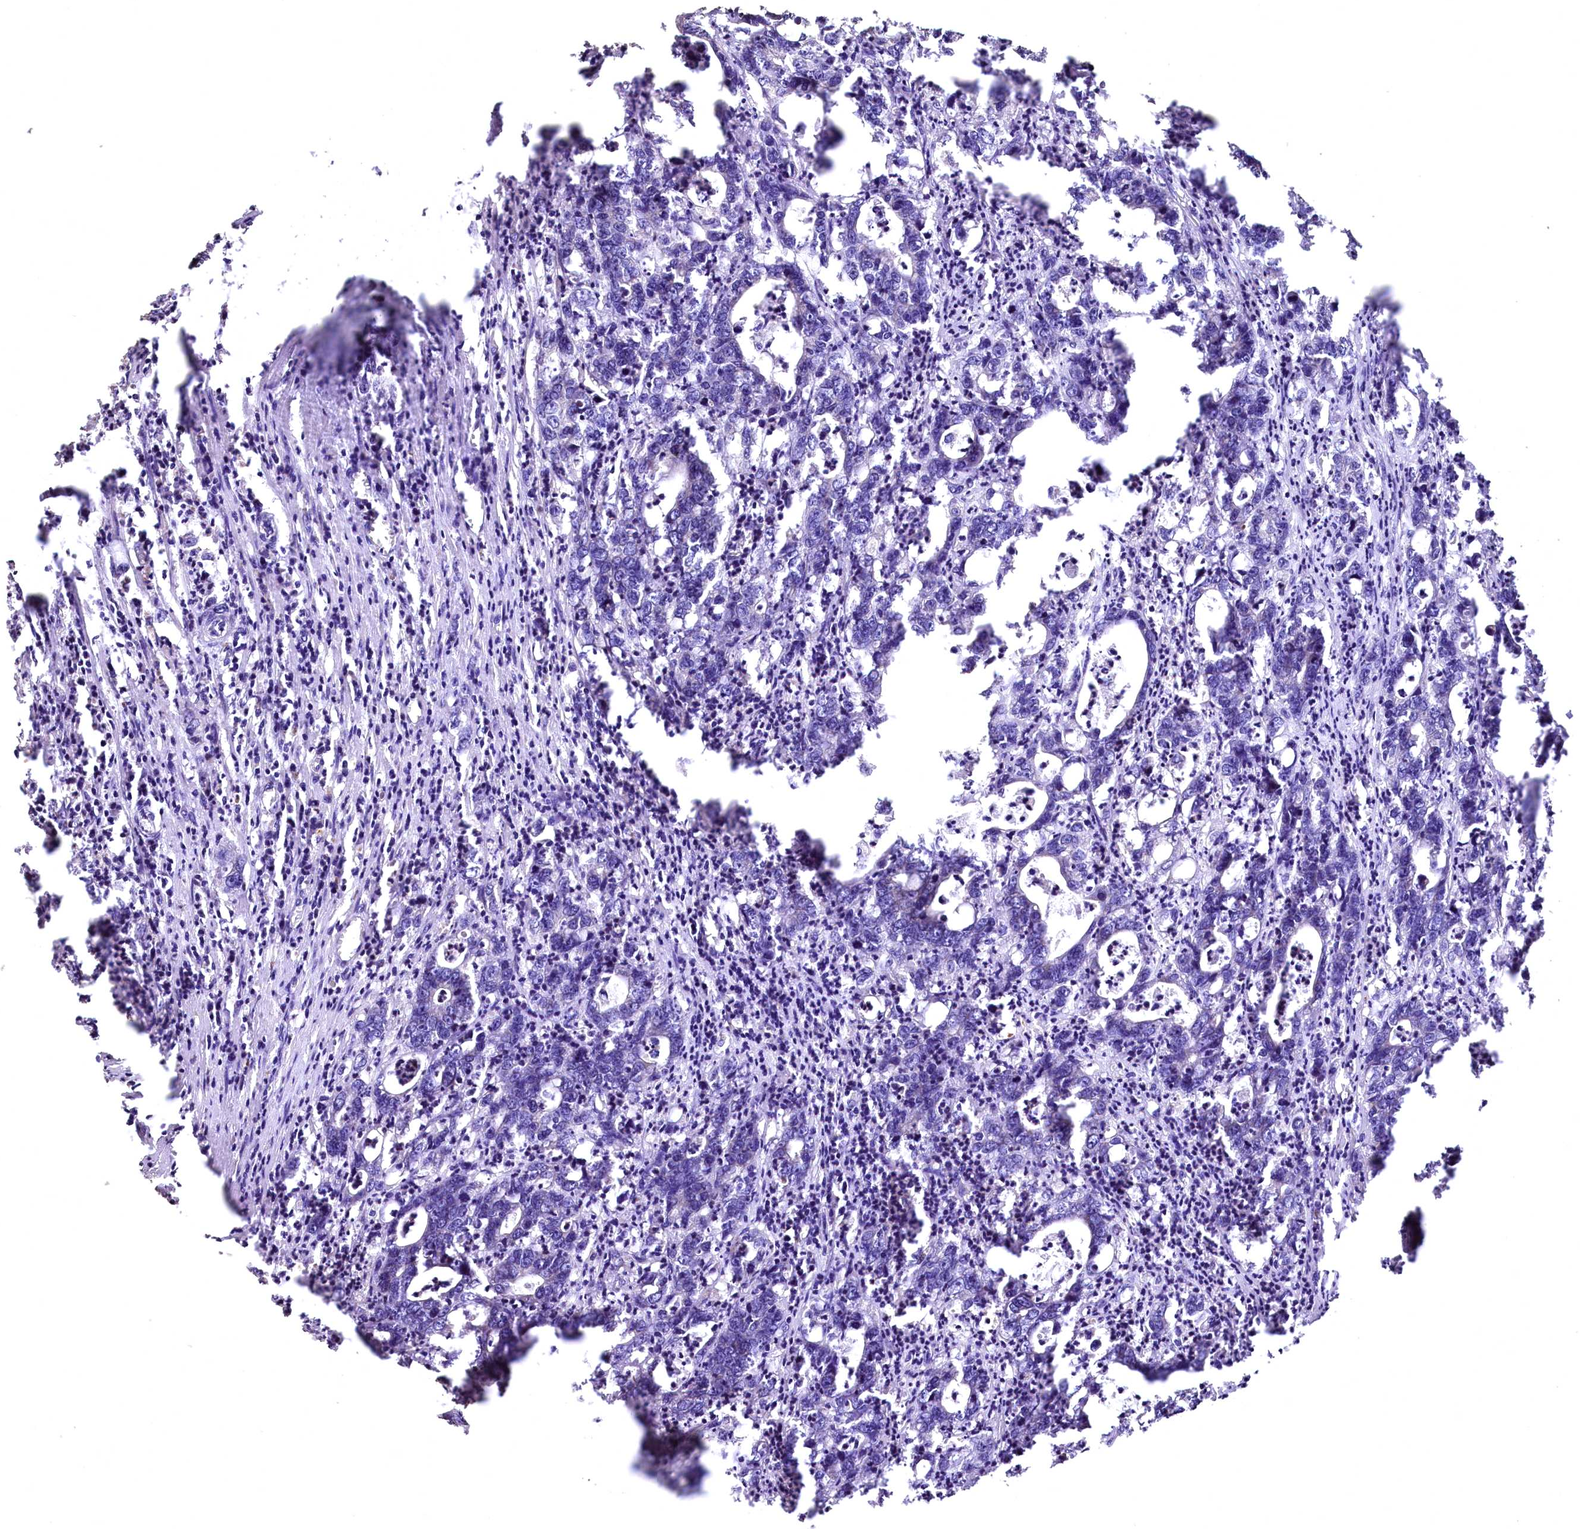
{"staining": {"intensity": "negative", "quantity": "none", "location": "none"}, "tissue": "colorectal cancer", "cell_type": "Tumor cells", "image_type": "cancer", "snomed": [{"axis": "morphology", "description": "Adenocarcinoma, NOS"}, {"axis": "topography", "description": "Colon"}], "caption": "This is an immunohistochemistry image of adenocarcinoma (colorectal). There is no positivity in tumor cells.", "gene": "RASSF1", "patient": {"sex": "female", "age": 75}}